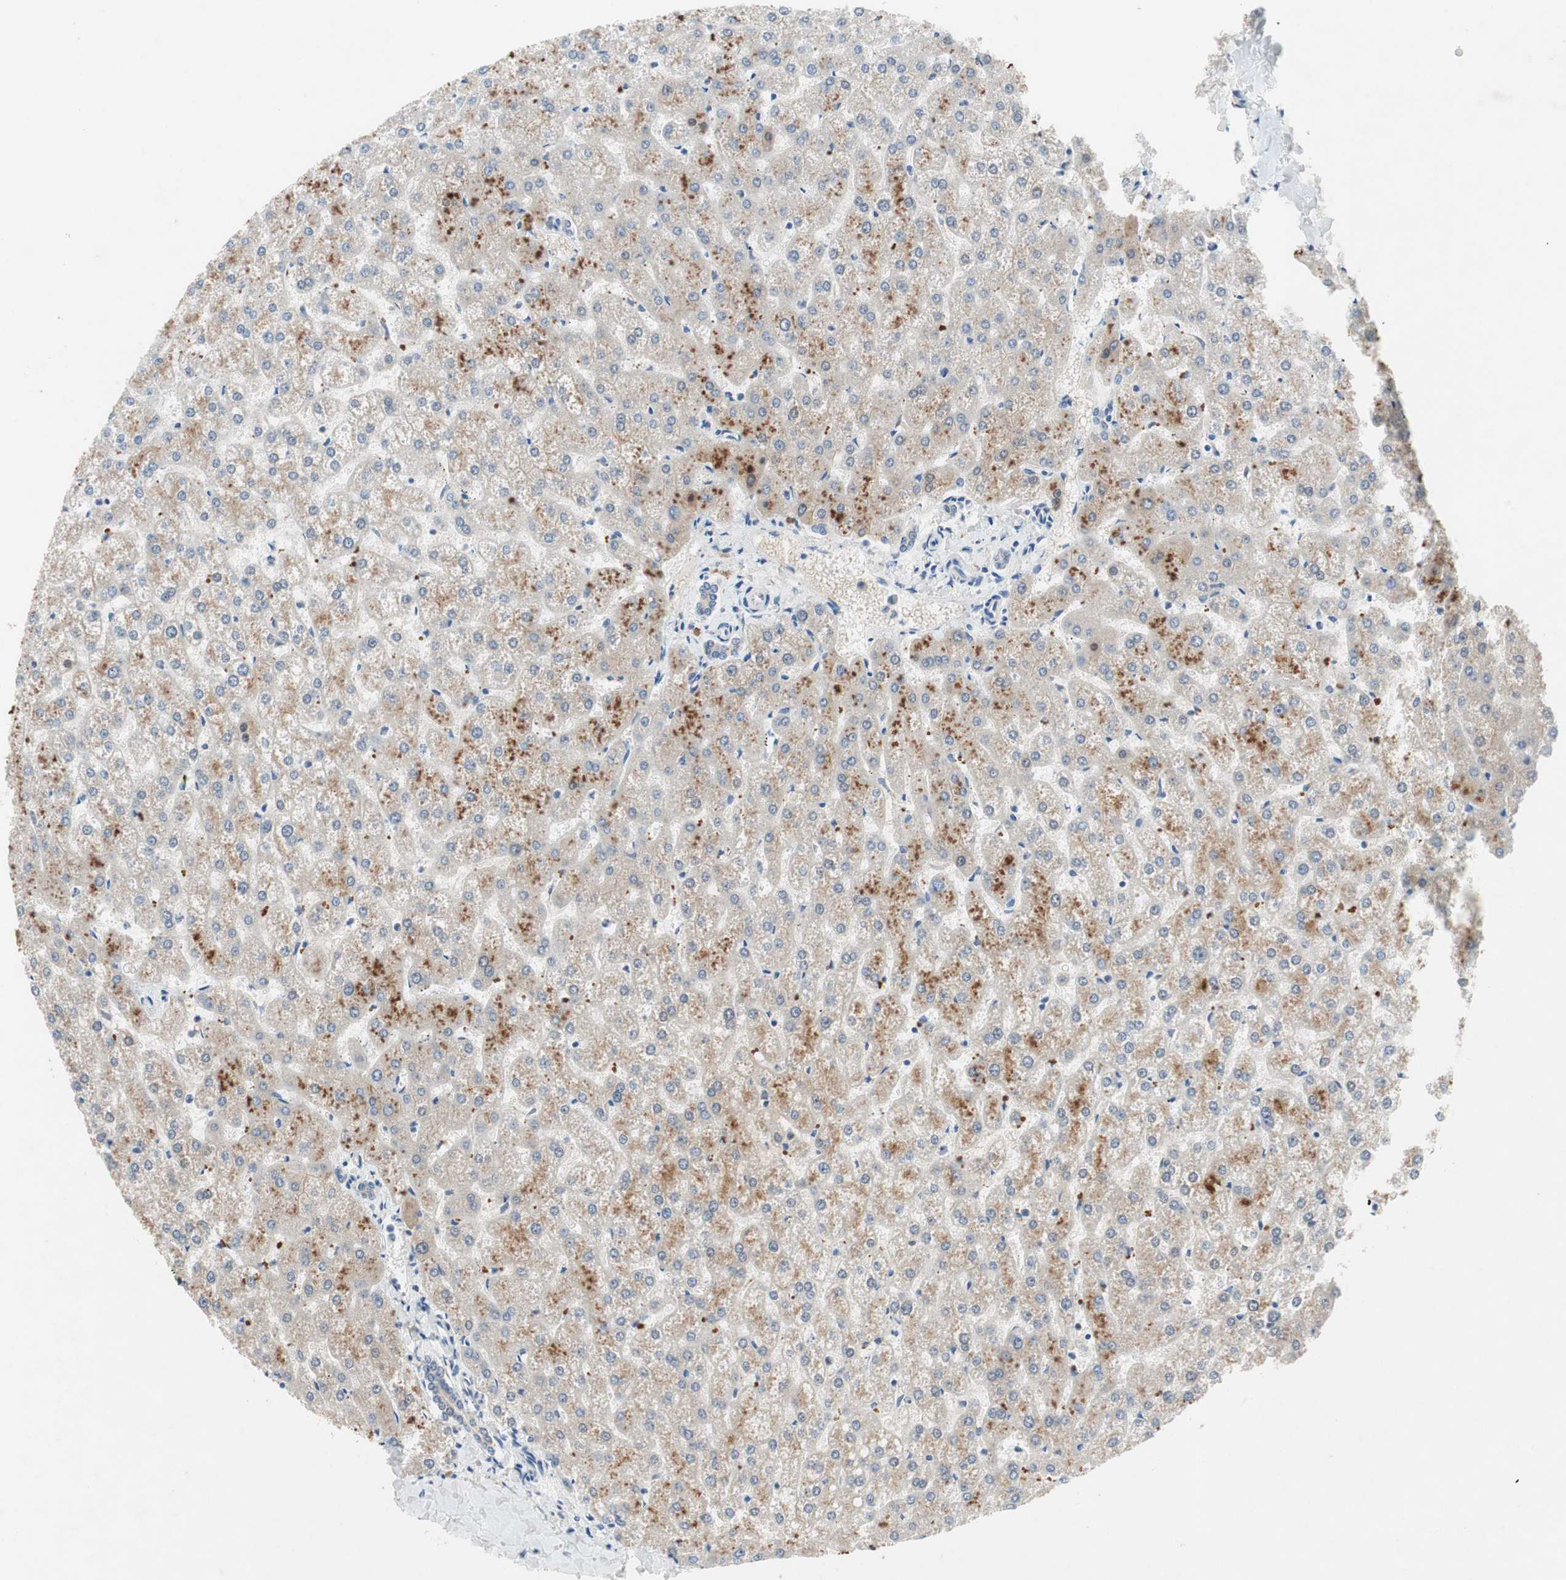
{"staining": {"intensity": "weak", "quantity": ">75%", "location": "cytoplasmic/membranous"}, "tissue": "liver", "cell_type": "Cholangiocytes", "image_type": "normal", "snomed": [{"axis": "morphology", "description": "Normal tissue, NOS"}, {"axis": "topography", "description": "Liver"}], "caption": "Cholangiocytes show weak cytoplasmic/membranous positivity in approximately >75% of cells in benign liver. The staining was performed using DAB to visualize the protein expression in brown, while the nuclei were stained in blue with hematoxylin (Magnification: 20x).", "gene": "GALT", "patient": {"sex": "female", "age": 32}}